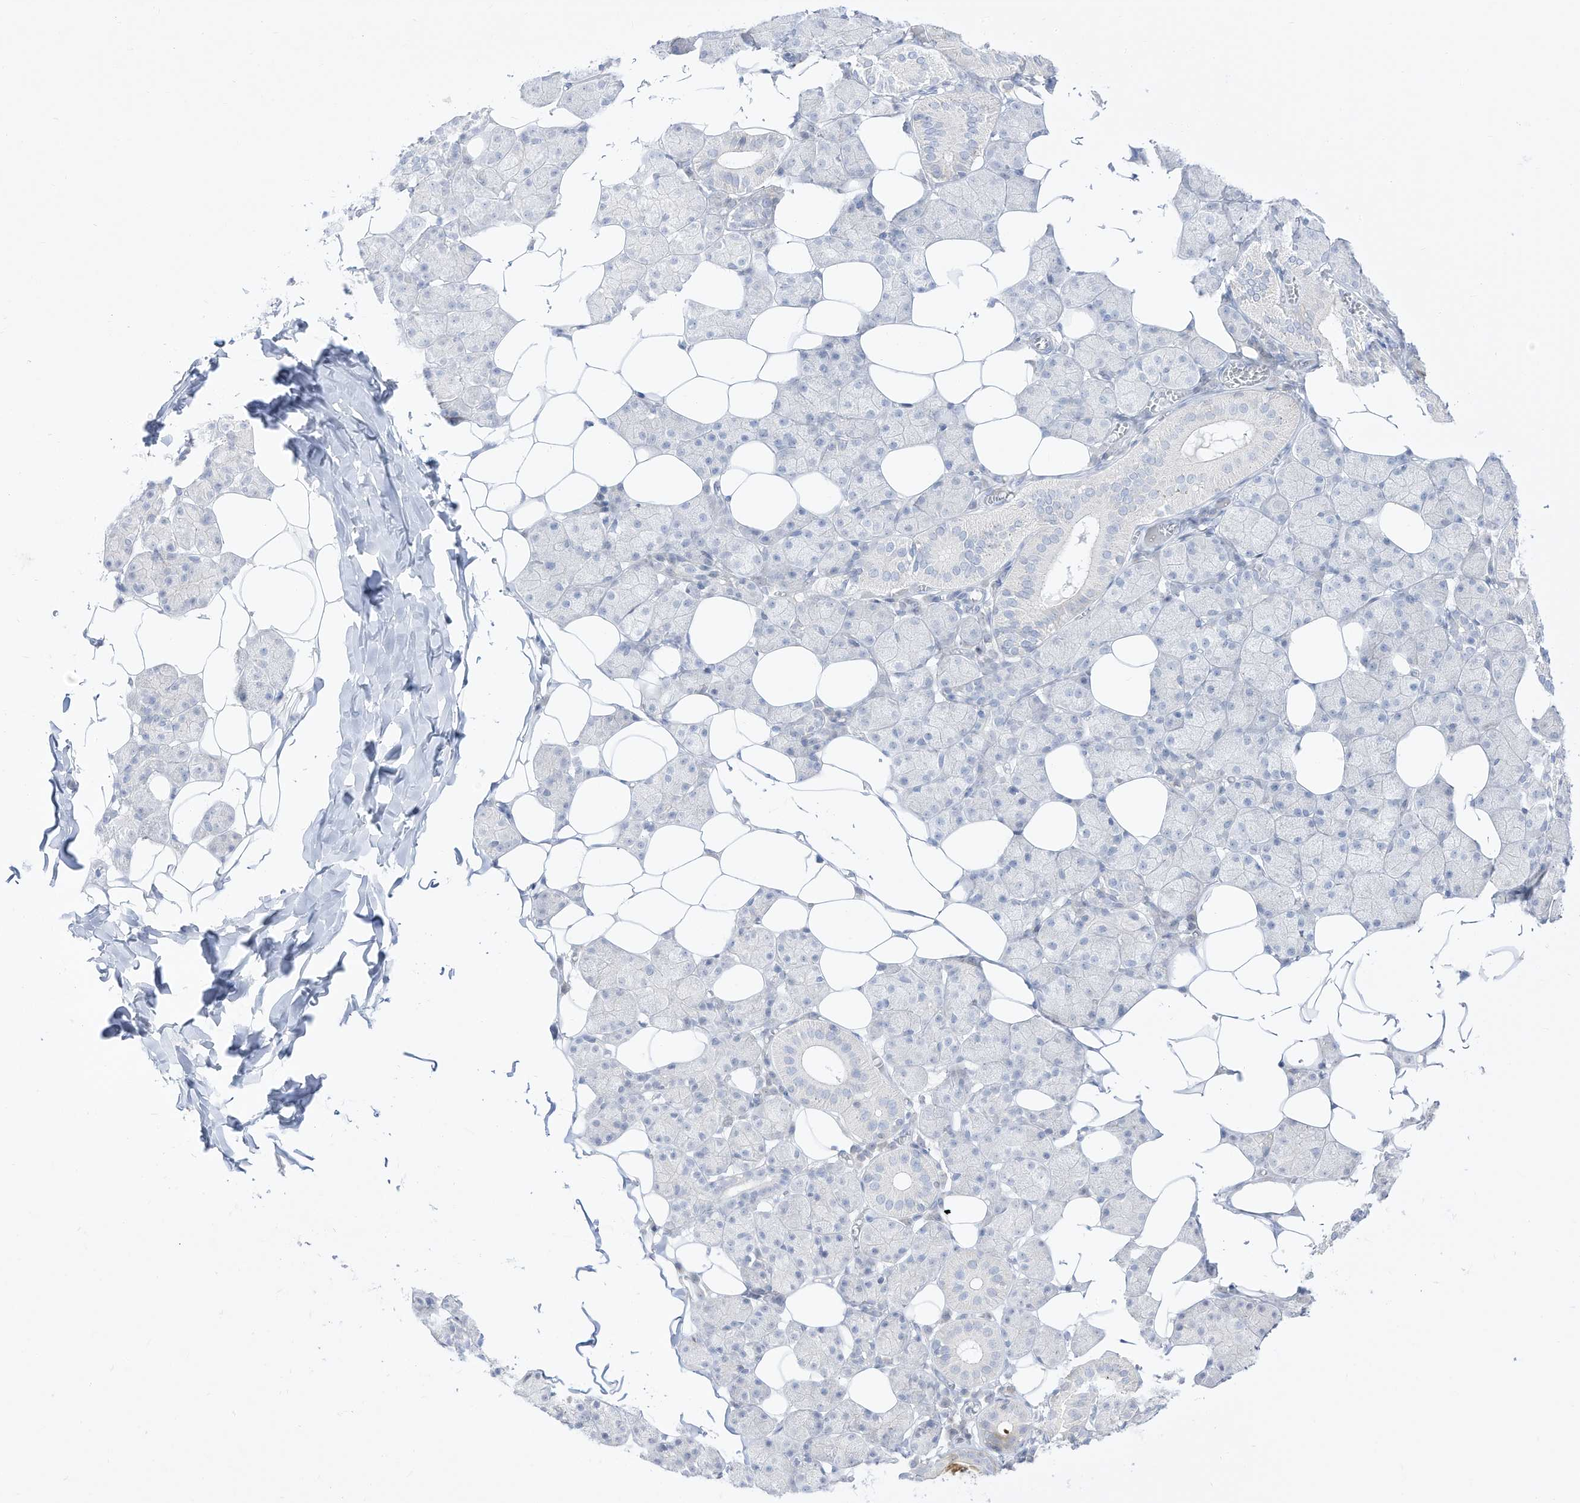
{"staining": {"intensity": "negative", "quantity": "none", "location": "none"}, "tissue": "salivary gland", "cell_type": "Glandular cells", "image_type": "normal", "snomed": [{"axis": "morphology", "description": "Normal tissue, NOS"}, {"axis": "topography", "description": "Salivary gland"}], "caption": "Immunohistochemical staining of unremarkable human salivary gland demonstrates no significant staining in glandular cells.", "gene": "DMKN", "patient": {"sex": "female", "age": 33}}